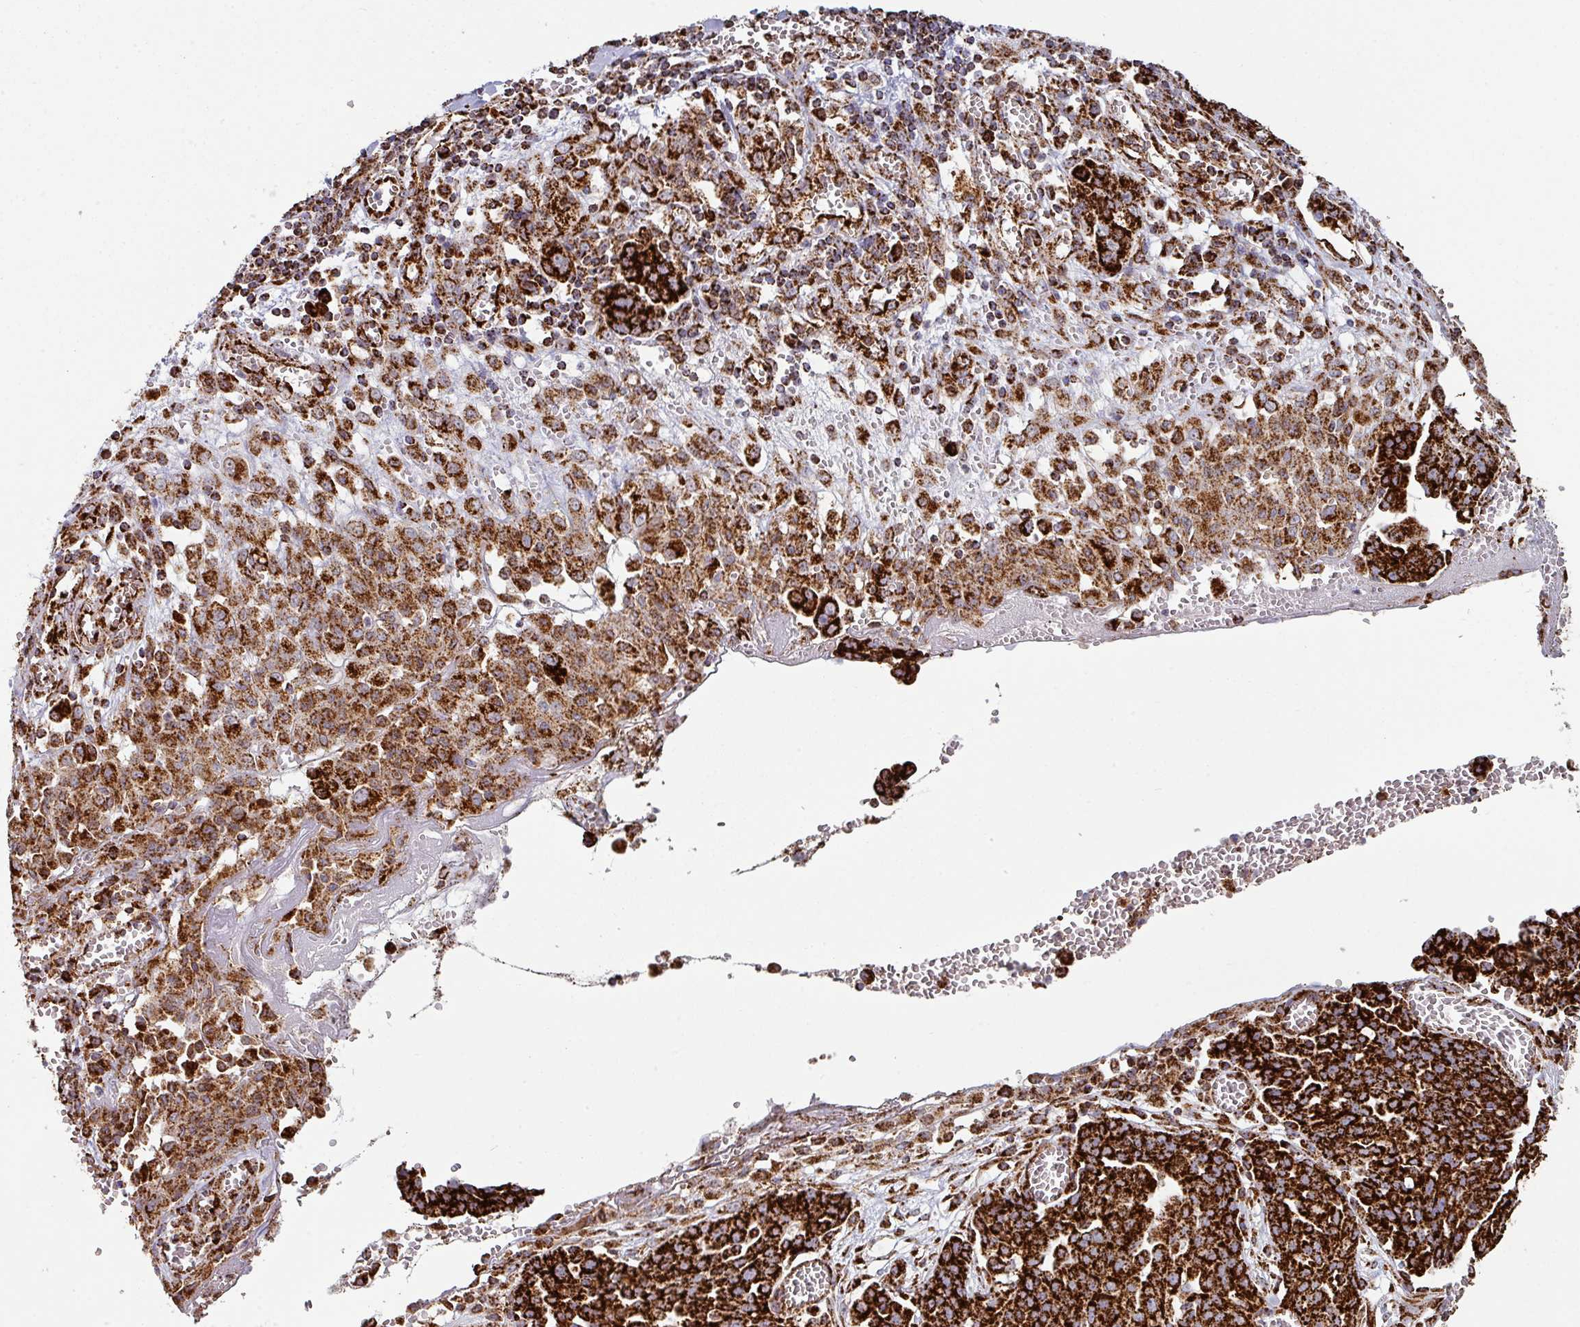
{"staining": {"intensity": "strong", "quantity": ">75%", "location": "cytoplasmic/membranous"}, "tissue": "ovarian cancer", "cell_type": "Tumor cells", "image_type": "cancer", "snomed": [{"axis": "morphology", "description": "Cystadenocarcinoma, serous, NOS"}, {"axis": "topography", "description": "Soft tissue"}, {"axis": "topography", "description": "Ovary"}], "caption": "This micrograph displays IHC staining of human serous cystadenocarcinoma (ovarian), with high strong cytoplasmic/membranous staining in approximately >75% of tumor cells.", "gene": "TRAP1", "patient": {"sex": "female", "age": 57}}